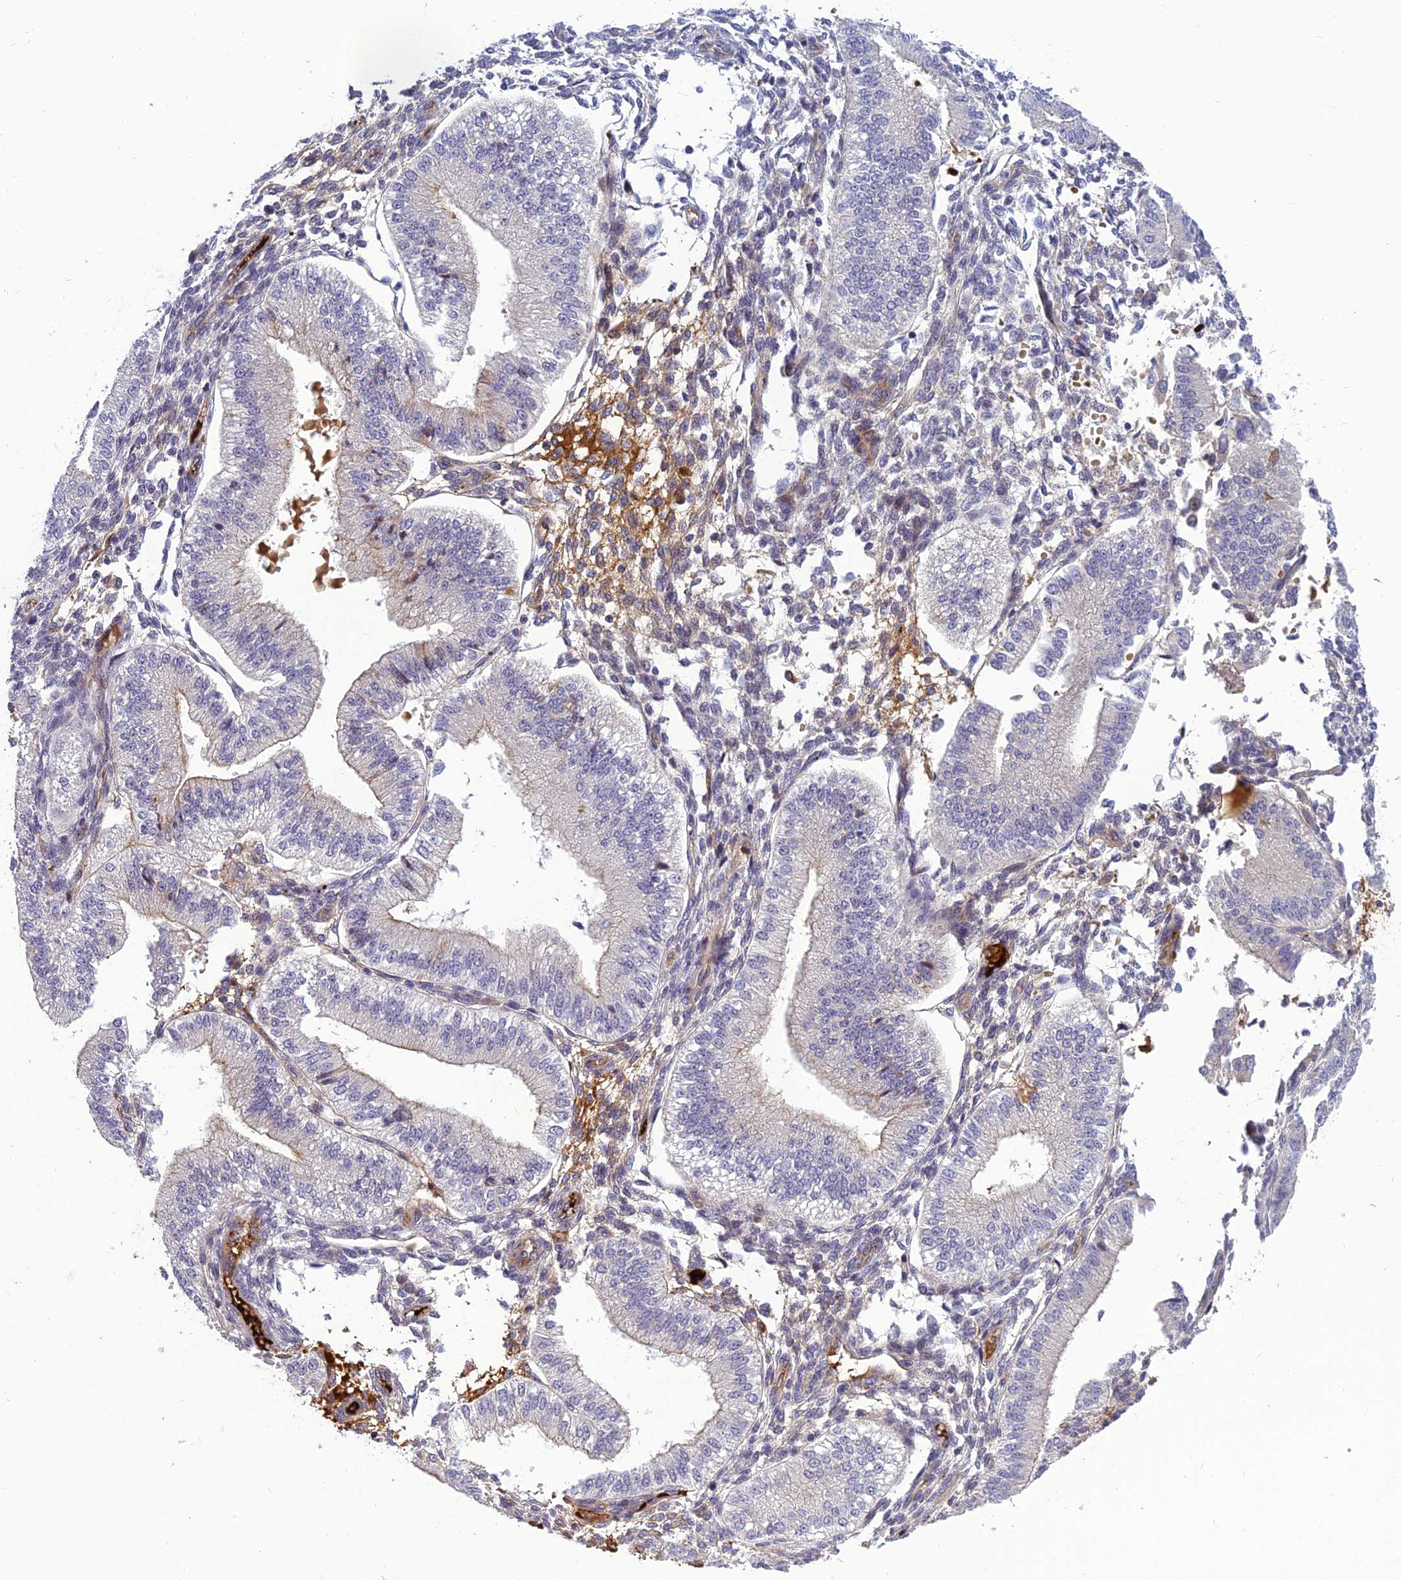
{"staining": {"intensity": "moderate", "quantity": "<25%", "location": "cytoplasmic/membranous"}, "tissue": "endometrium", "cell_type": "Cells in endometrial stroma", "image_type": "normal", "snomed": [{"axis": "morphology", "description": "Normal tissue, NOS"}, {"axis": "topography", "description": "Endometrium"}], "caption": "Cells in endometrial stroma reveal low levels of moderate cytoplasmic/membranous expression in approximately <25% of cells in normal endometrium. (DAB IHC with brightfield microscopy, high magnification).", "gene": "CLEC11A", "patient": {"sex": "female", "age": 39}}